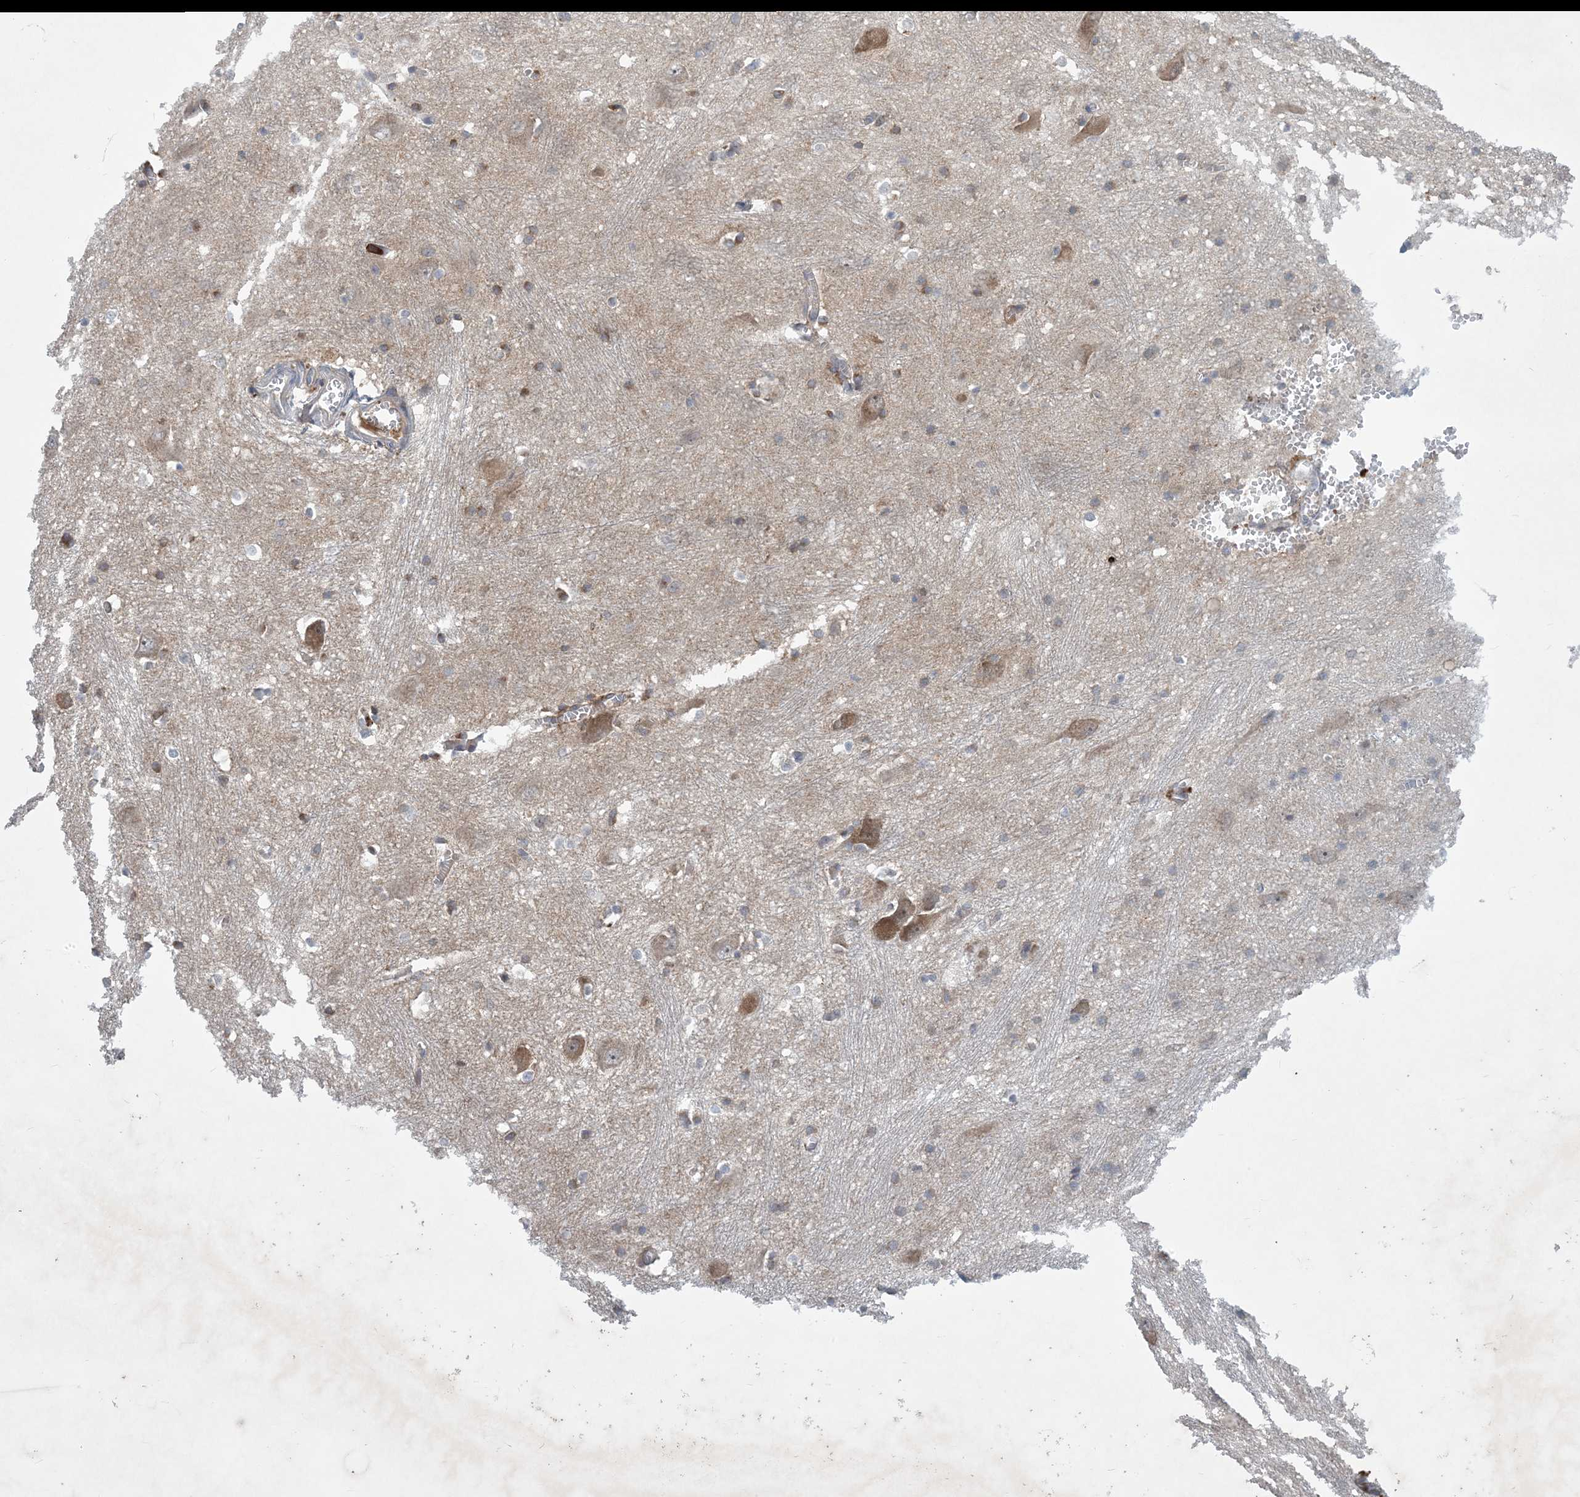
{"staining": {"intensity": "weak", "quantity": "<25%", "location": "cytoplasmic/membranous"}, "tissue": "caudate", "cell_type": "Glial cells", "image_type": "normal", "snomed": [{"axis": "morphology", "description": "Normal tissue, NOS"}, {"axis": "topography", "description": "Lateral ventricle wall"}], "caption": "A high-resolution photomicrograph shows immunohistochemistry staining of unremarkable caudate, which shows no significant positivity in glial cells. (DAB (3,3'-diaminobenzidine) IHC, high magnification).", "gene": "AK9", "patient": {"sex": "male", "age": 37}}